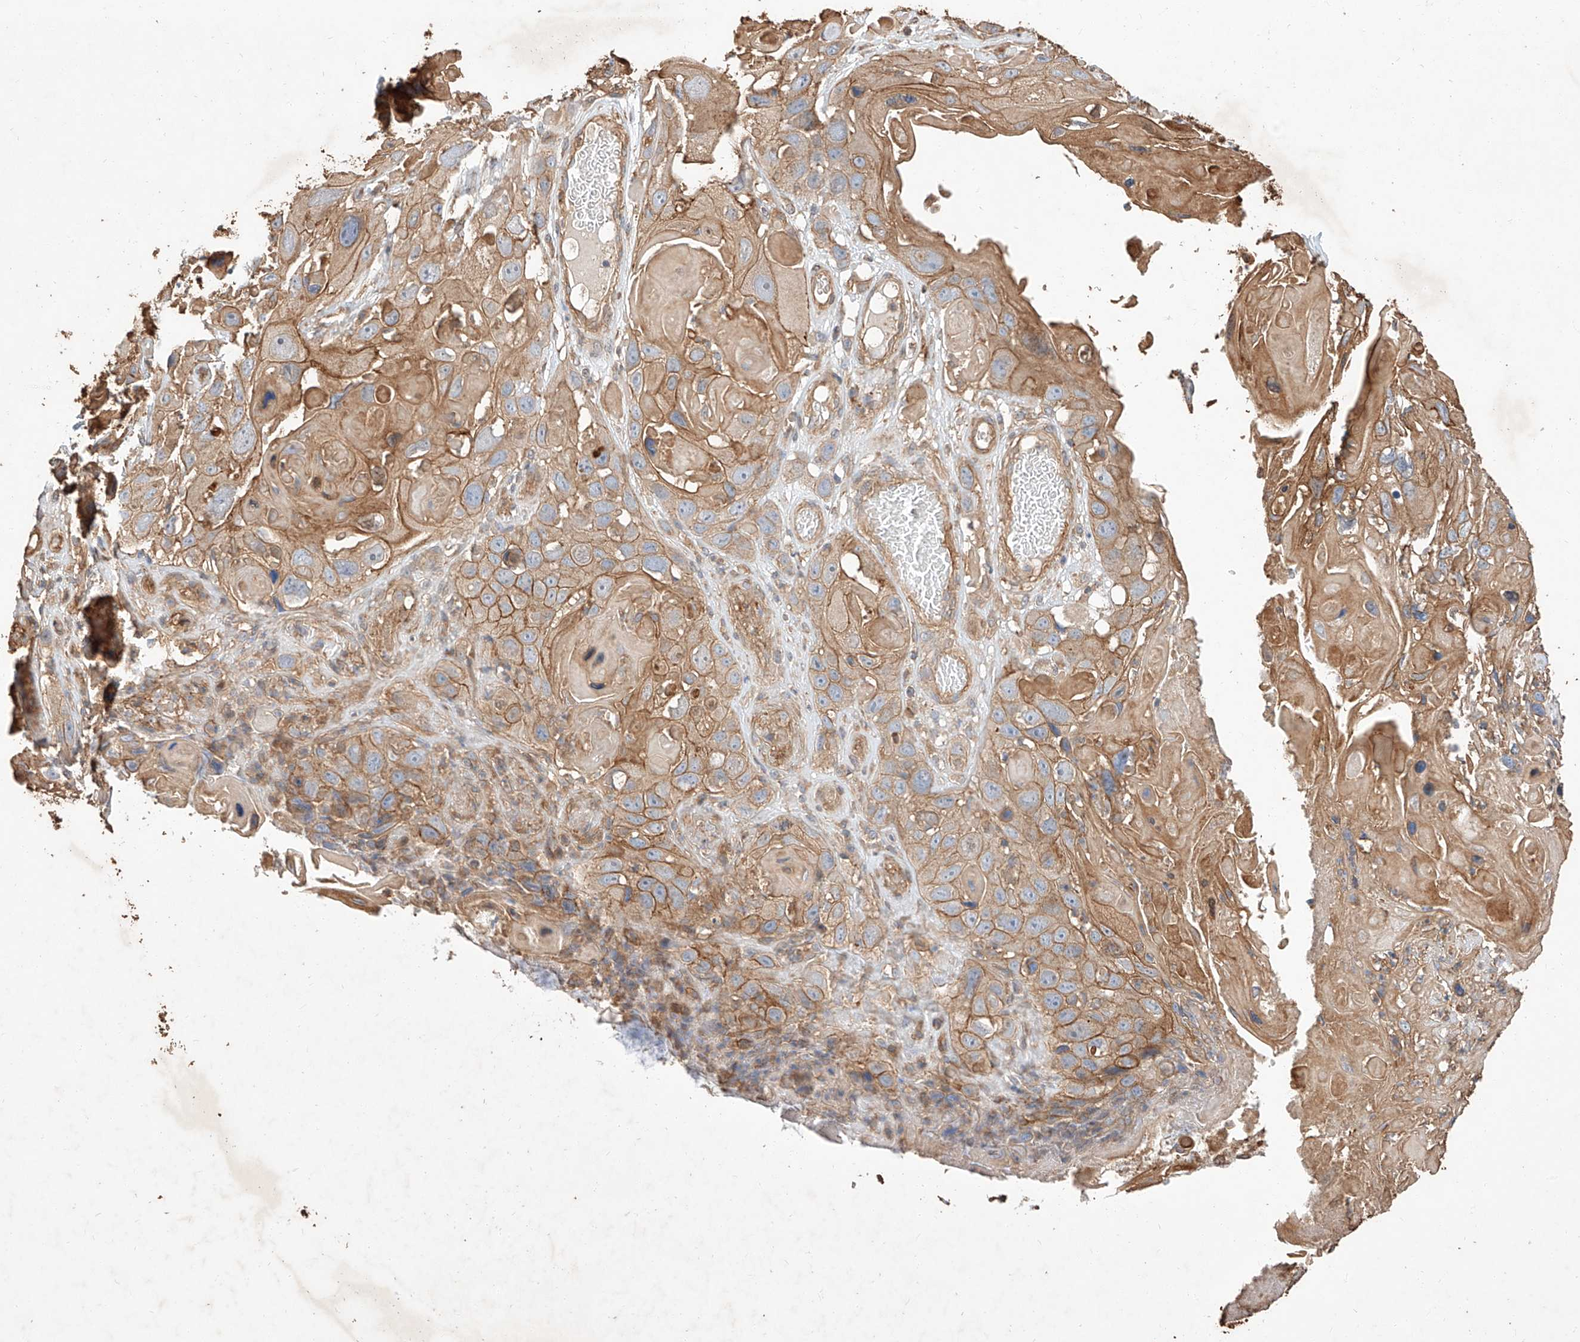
{"staining": {"intensity": "moderate", "quantity": ">75%", "location": "cytoplasmic/membranous"}, "tissue": "skin cancer", "cell_type": "Tumor cells", "image_type": "cancer", "snomed": [{"axis": "morphology", "description": "Squamous cell carcinoma, NOS"}, {"axis": "topography", "description": "Skin"}], "caption": "Brown immunohistochemical staining in human squamous cell carcinoma (skin) displays moderate cytoplasmic/membranous expression in about >75% of tumor cells.", "gene": "GHDC", "patient": {"sex": "male", "age": 55}}